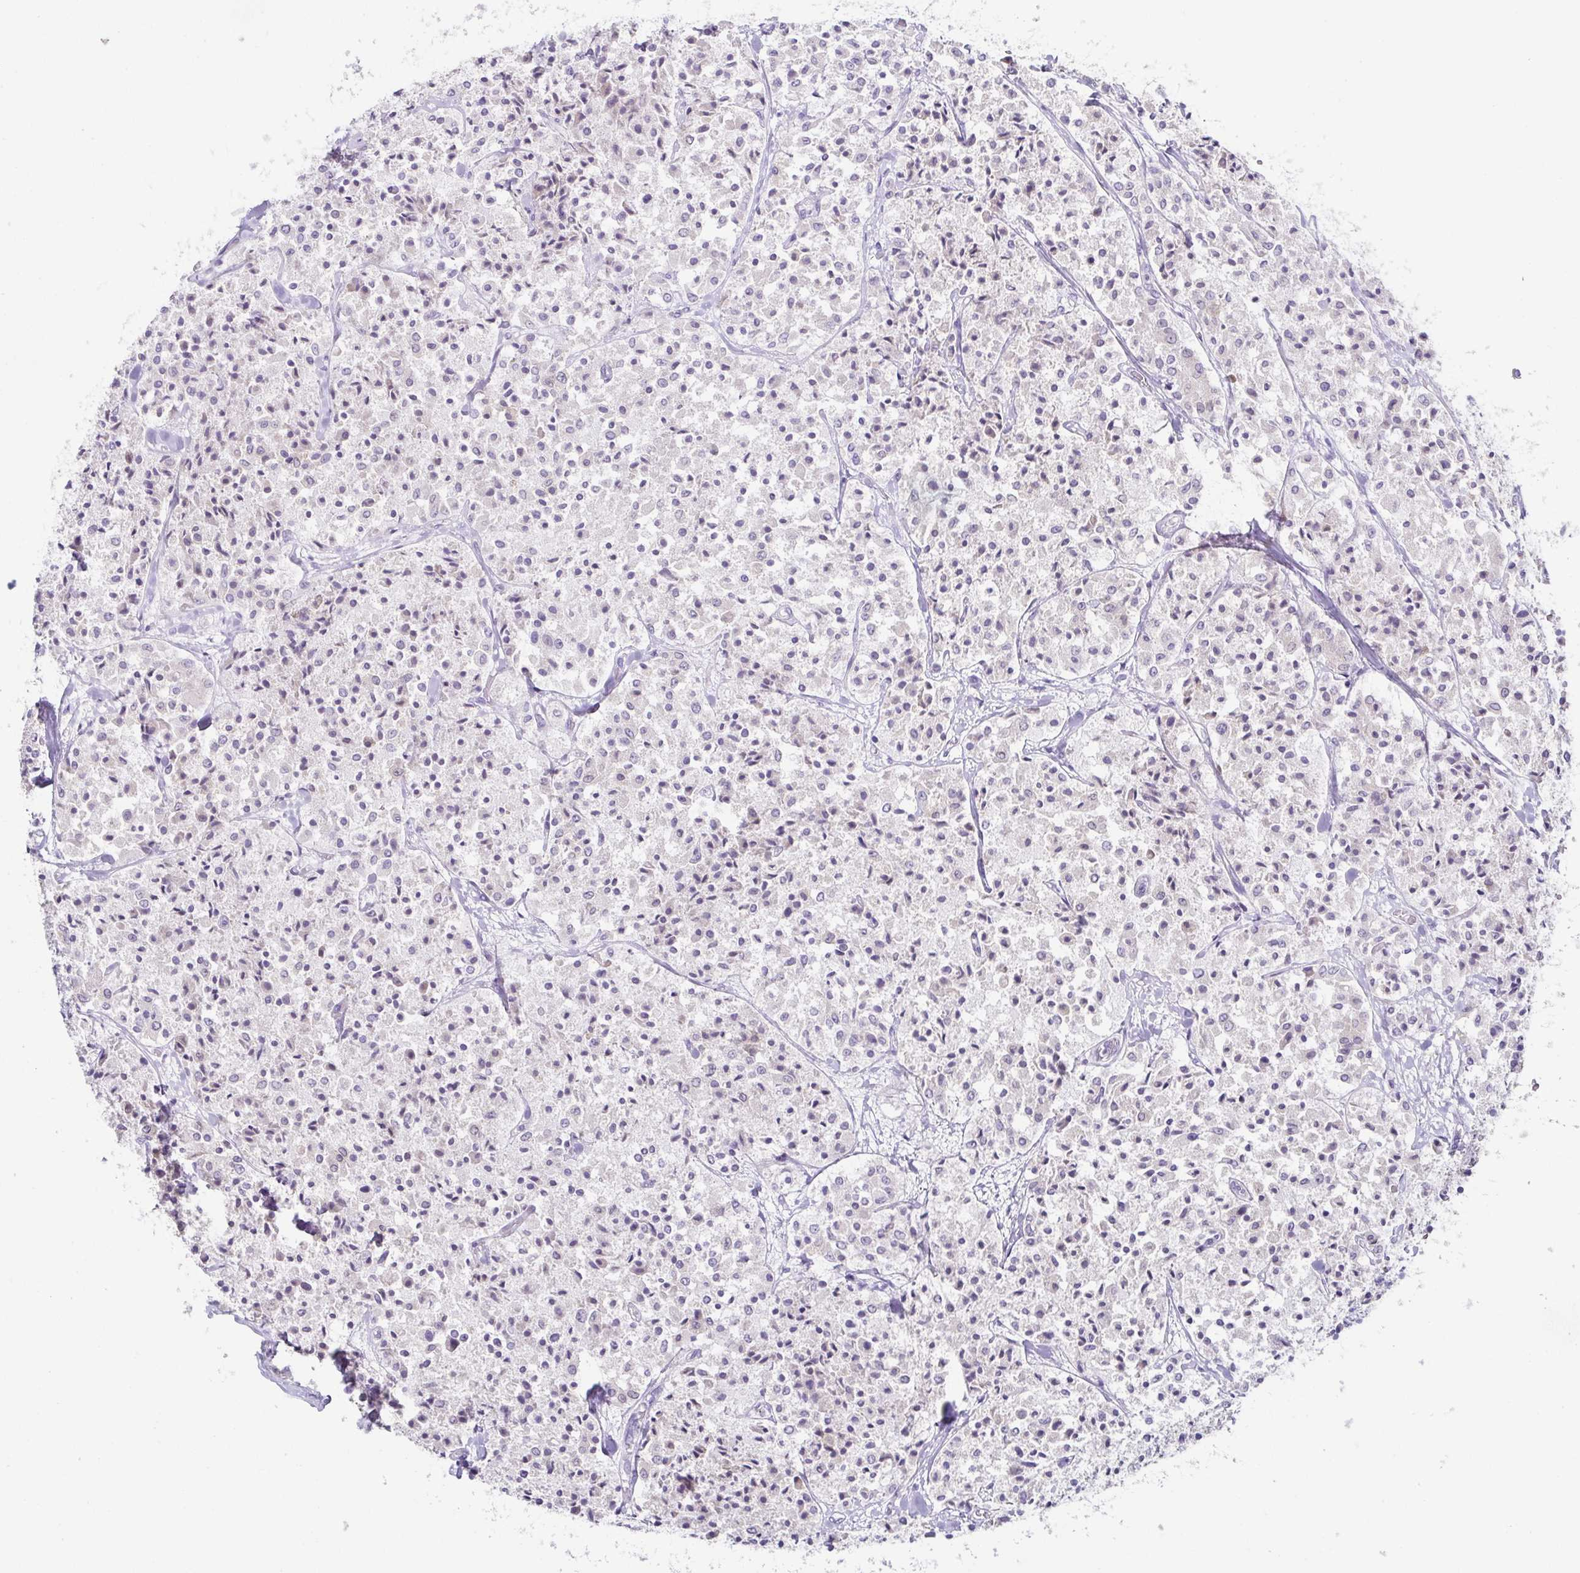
{"staining": {"intensity": "negative", "quantity": "none", "location": "none"}, "tissue": "carcinoid", "cell_type": "Tumor cells", "image_type": "cancer", "snomed": [{"axis": "morphology", "description": "Carcinoid, malignant, NOS"}, {"axis": "topography", "description": "Lung"}], "caption": "The micrograph demonstrates no significant expression in tumor cells of carcinoid.", "gene": "RDH11", "patient": {"sex": "male", "age": 71}}